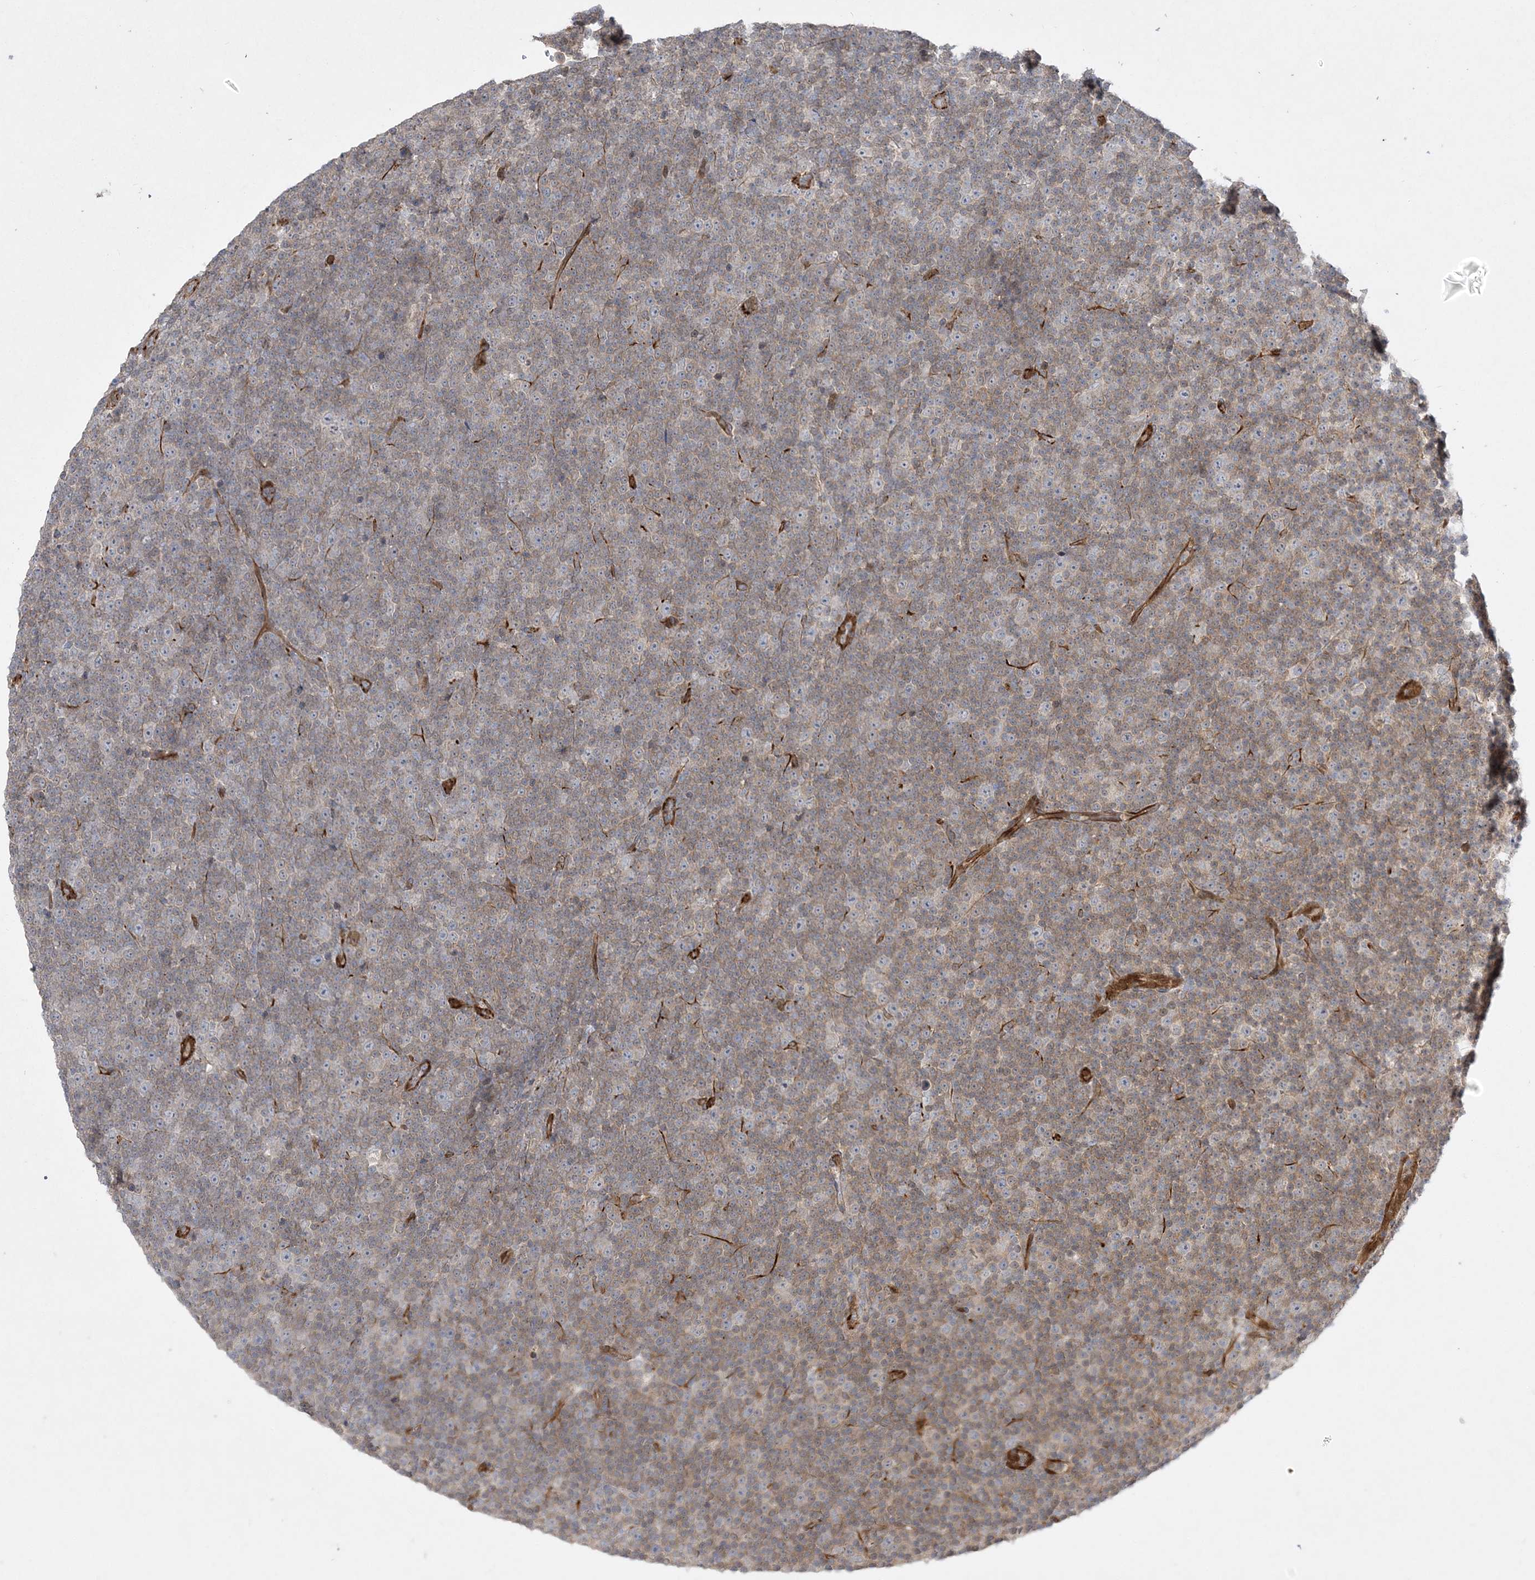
{"staining": {"intensity": "weak", "quantity": "25%-75%", "location": "cytoplasmic/membranous"}, "tissue": "lymphoma", "cell_type": "Tumor cells", "image_type": "cancer", "snomed": [{"axis": "morphology", "description": "Malignant lymphoma, non-Hodgkin's type, Low grade"}, {"axis": "topography", "description": "Lymph node"}], "caption": "Low-grade malignant lymphoma, non-Hodgkin's type was stained to show a protein in brown. There is low levels of weak cytoplasmic/membranous staining in about 25%-75% of tumor cells.", "gene": "INPP1", "patient": {"sex": "female", "age": 67}}